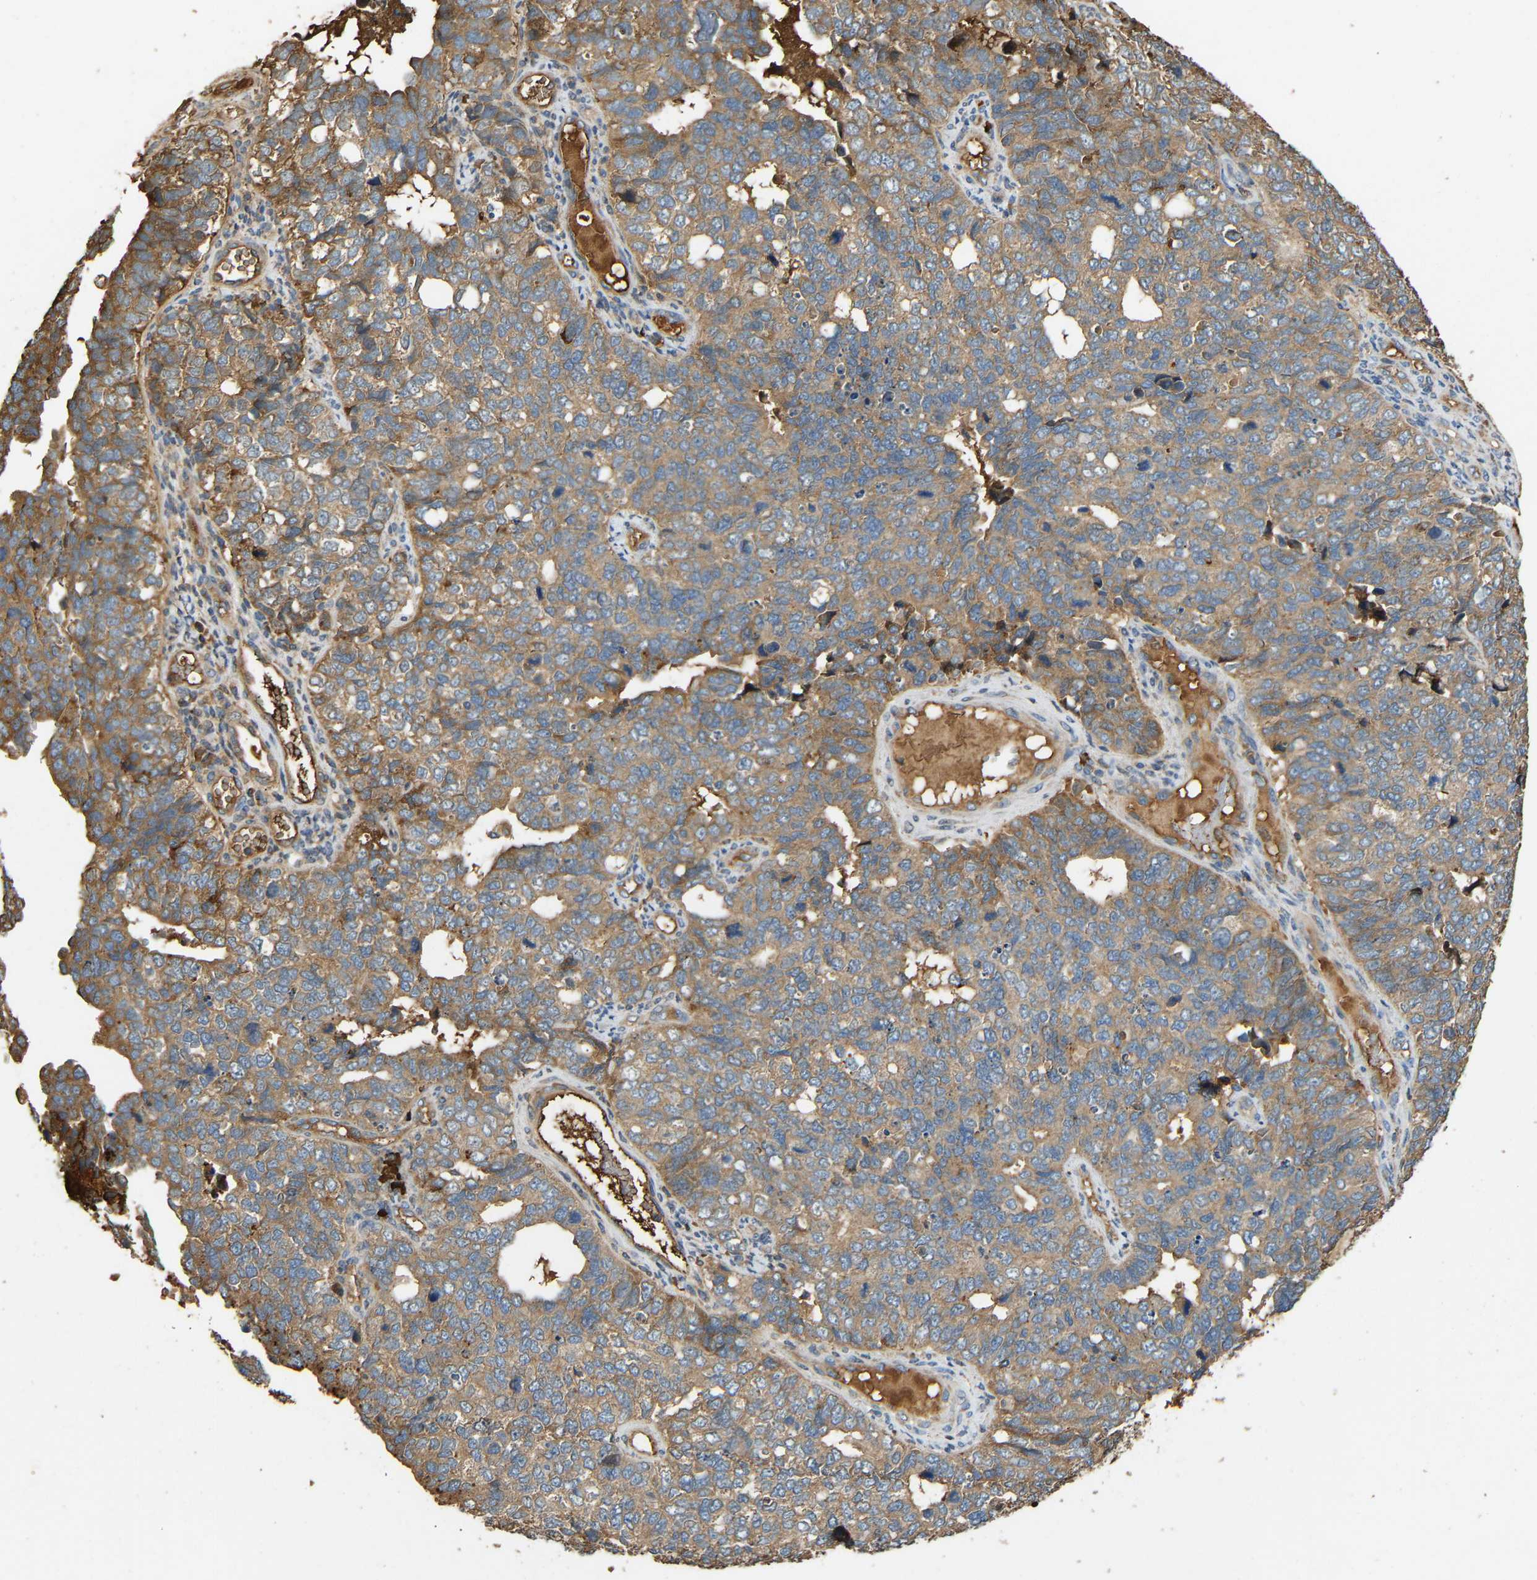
{"staining": {"intensity": "moderate", "quantity": ">75%", "location": "cytoplasmic/membranous"}, "tissue": "cervical cancer", "cell_type": "Tumor cells", "image_type": "cancer", "snomed": [{"axis": "morphology", "description": "Squamous cell carcinoma, NOS"}, {"axis": "topography", "description": "Cervix"}], "caption": "An immunohistochemistry (IHC) micrograph of neoplastic tissue is shown. Protein staining in brown highlights moderate cytoplasmic/membranous positivity in squamous cell carcinoma (cervical) within tumor cells. (DAB (3,3'-diaminobenzidine) = brown stain, brightfield microscopy at high magnification).", "gene": "TMEM268", "patient": {"sex": "female", "age": 63}}